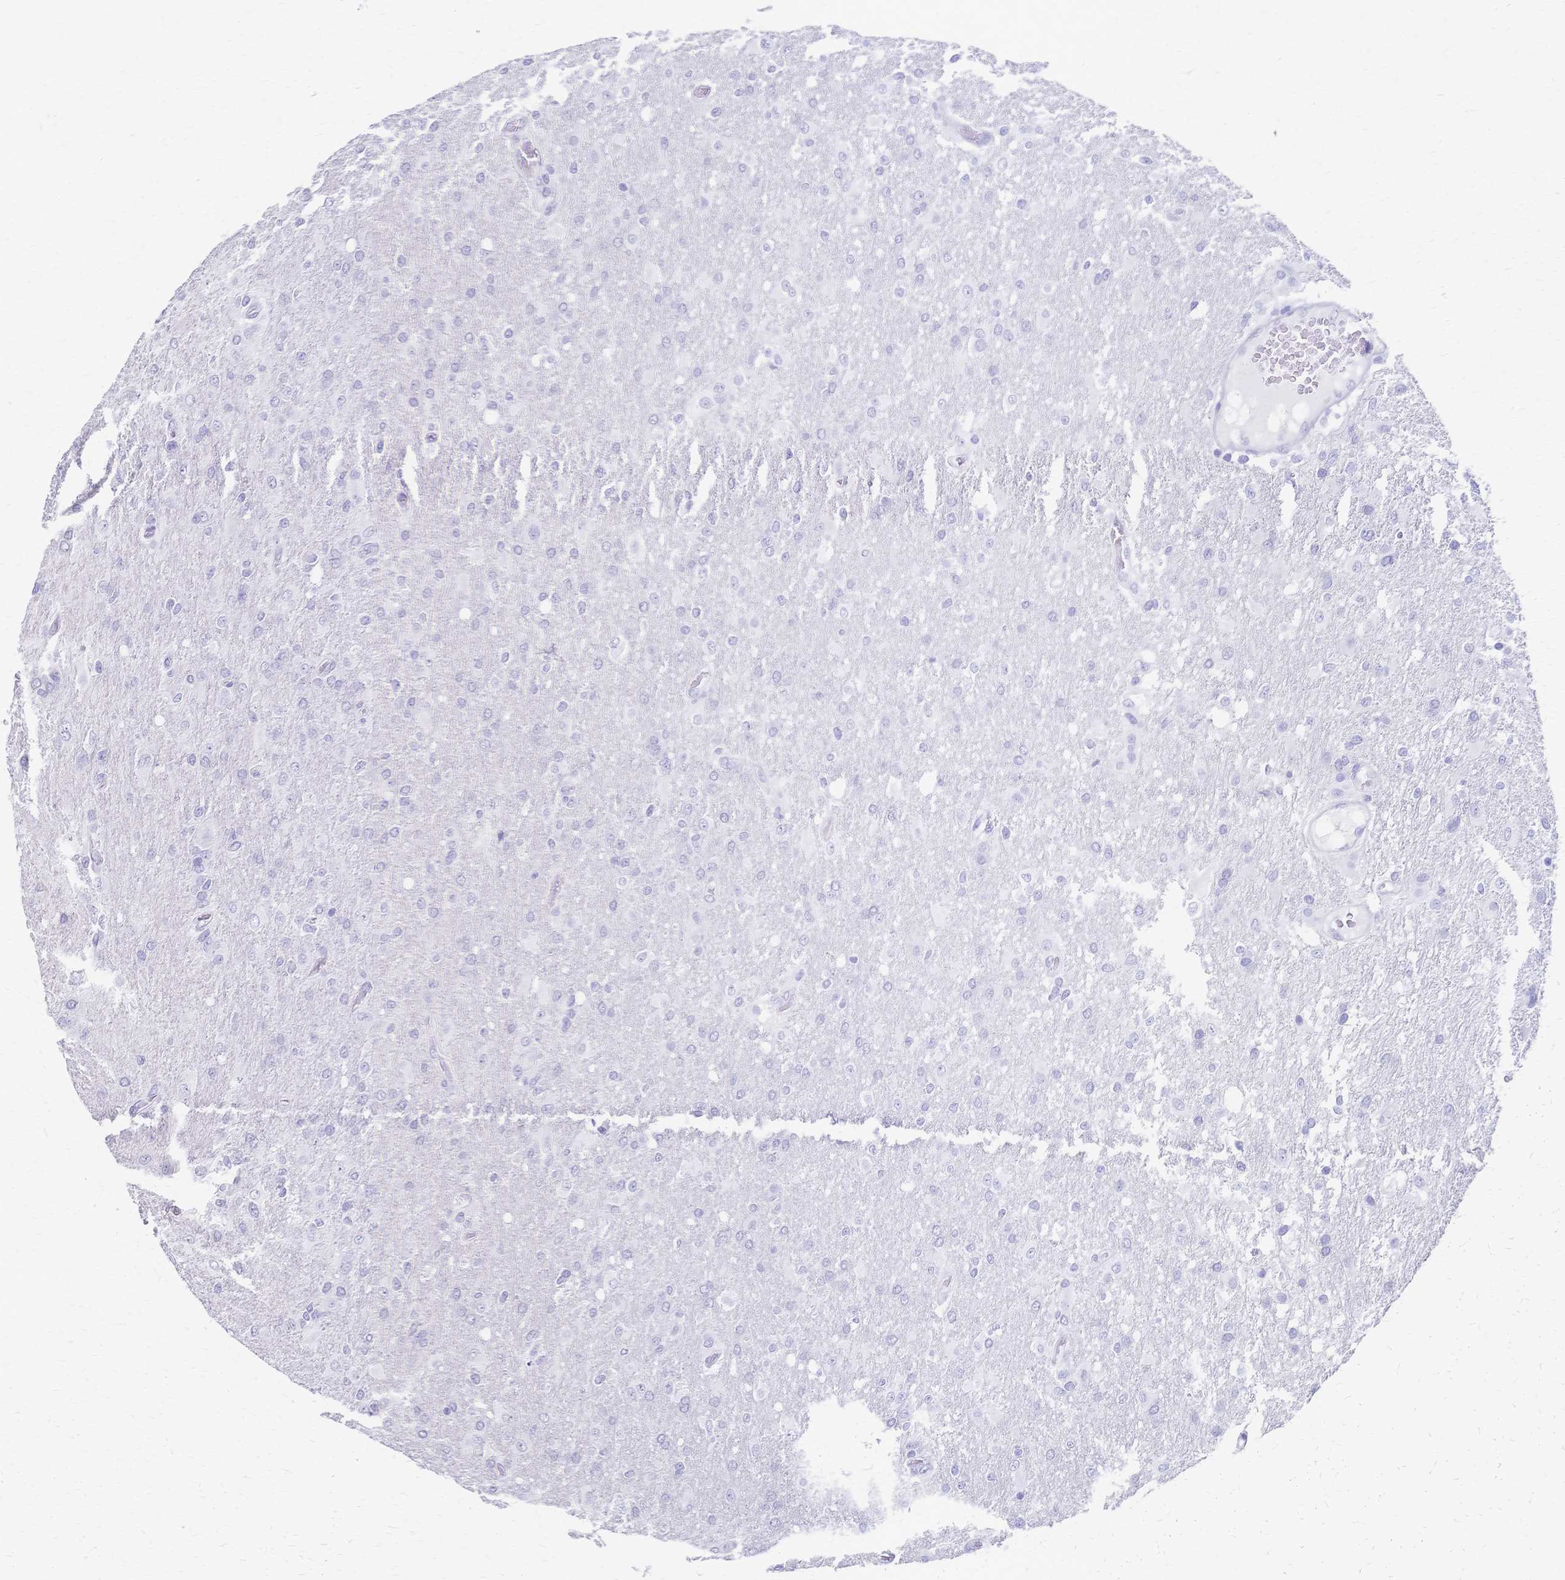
{"staining": {"intensity": "negative", "quantity": "none", "location": "none"}, "tissue": "glioma", "cell_type": "Tumor cells", "image_type": "cancer", "snomed": [{"axis": "morphology", "description": "Glioma, malignant, High grade"}, {"axis": "topography", "description": "Brain"}], "caption": "The histopathology image reveals no staining of tumor cells in glioma.", "gene": "CYB5A", "patient": {"sex": "male", "age": 53}}